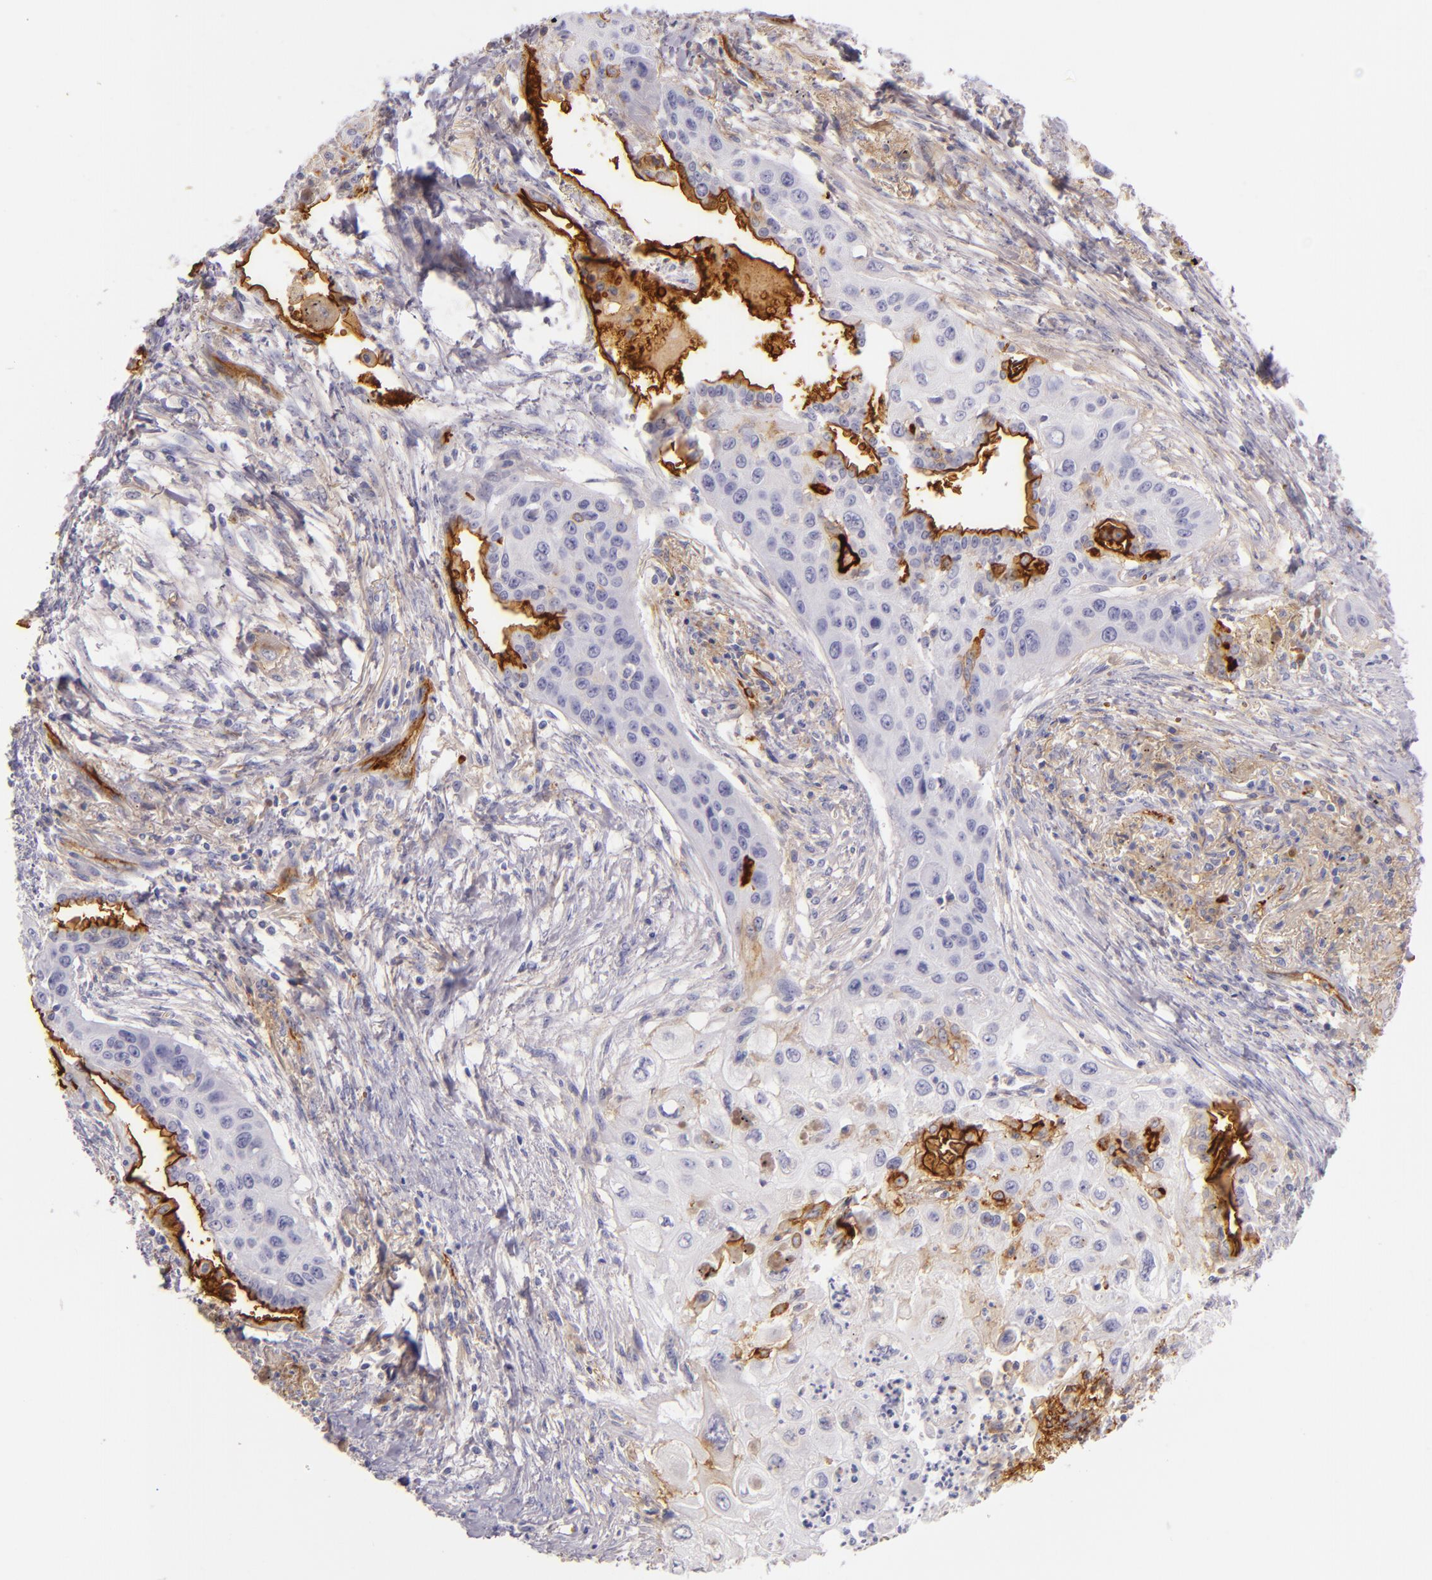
{"staining": {"intensity": "negative", "quantity": "none", "location": "none"}, "tissue": "lung cancer", "cell_type": "Tumor cells", "image_type": "cancer", "snomed": [{"axis": "morphology", "description": "Squamous cell carcinoma, NOS"}, {"axis": "topography", "description": "Lung"}], "caption": "DAB (3,3'-diaminobenzidine) immunohistochemical staining of human lung squamous cell carcinoma demonstrates no significant positivity in tumor cells.", "gene": "ICAM1", "patient": {"sex": "male", "age": 71}}